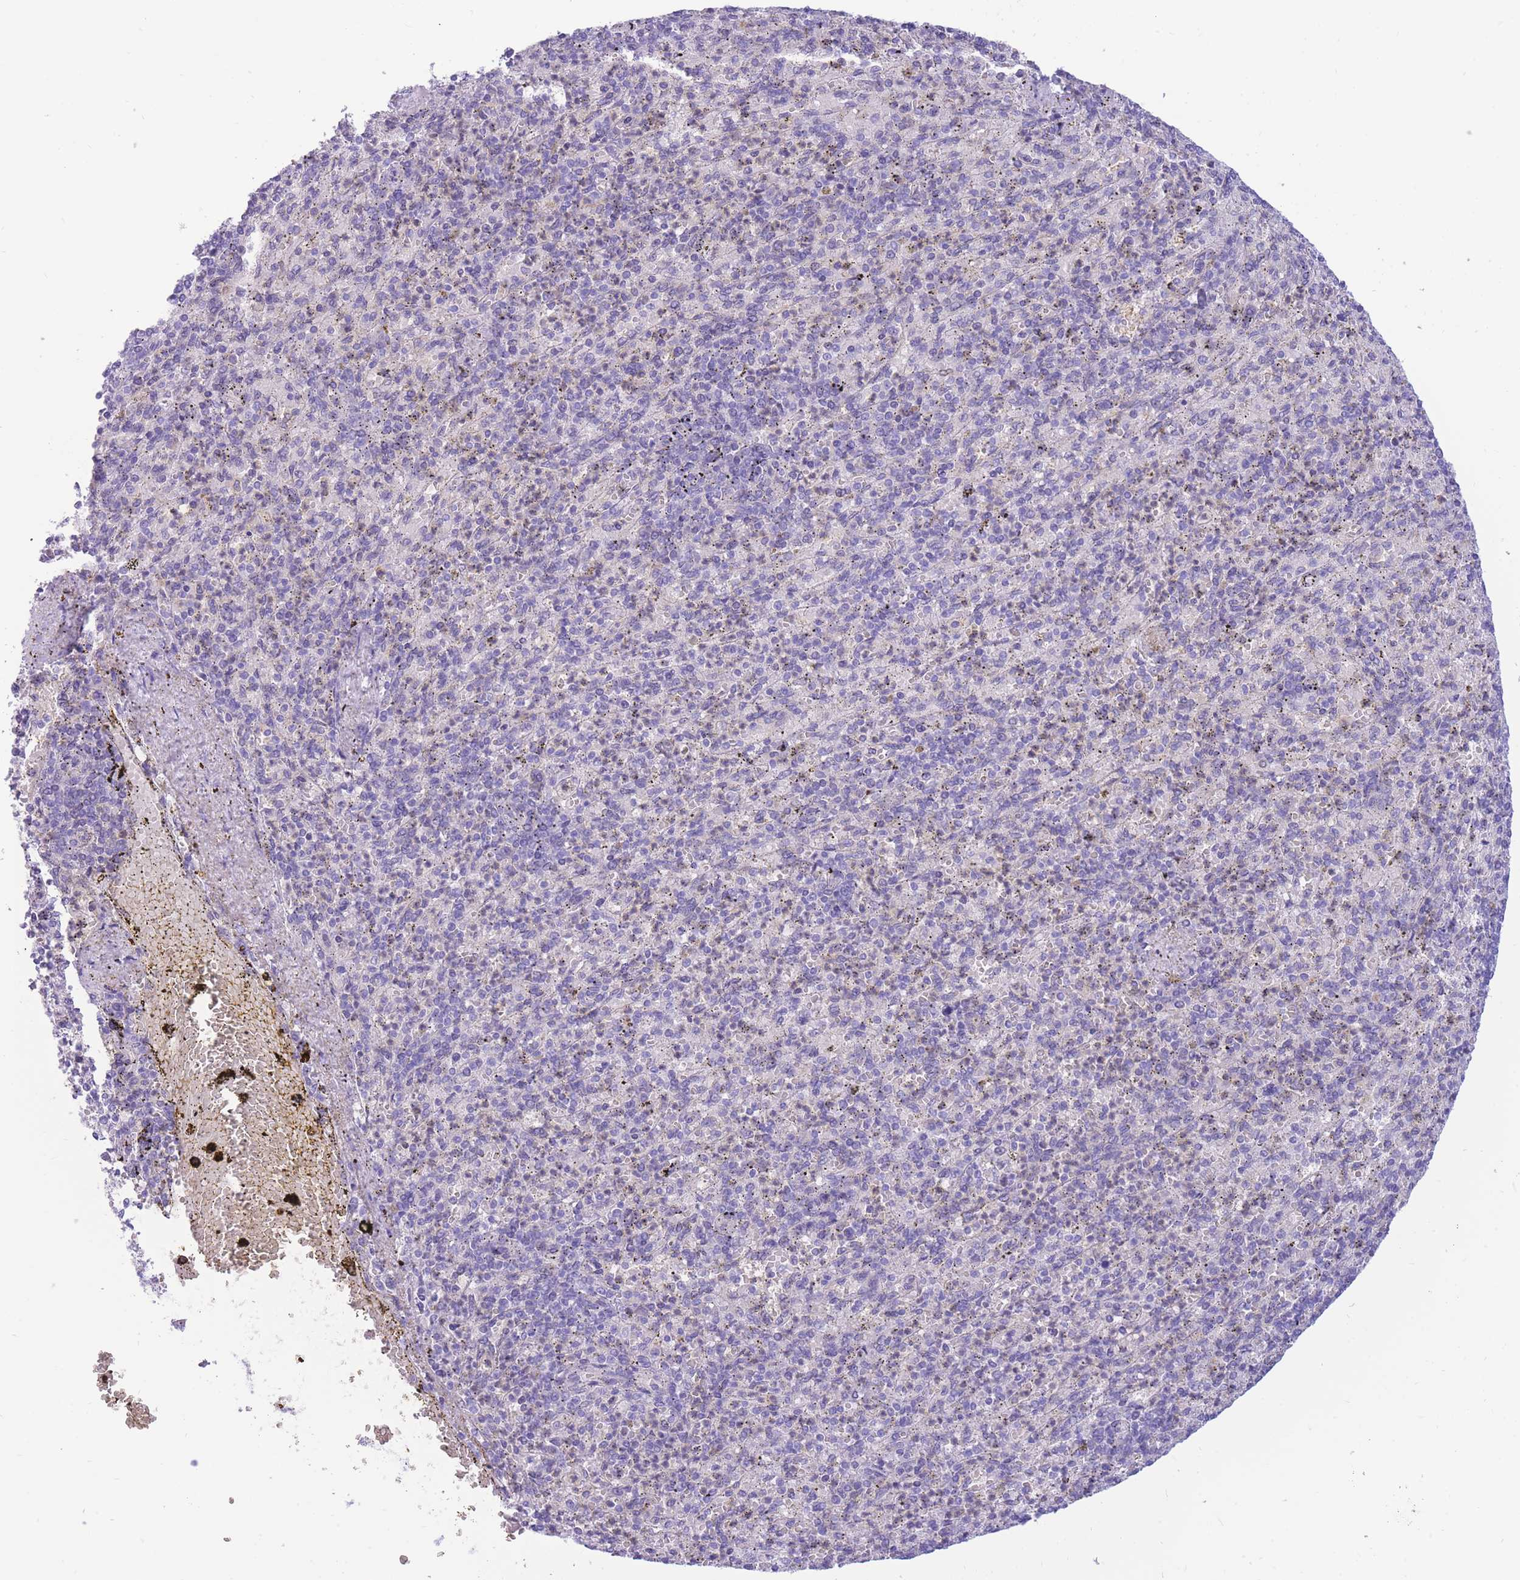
{"staining": {"intensity": "weak", "quantity": "<25%", "location": "cytoplasmic/membranous"}, "tissue": "spleen", "cell_type": "Cells in red pulp", "image_type": "normal", "snomed": [{"axis": "morphology", "description": "Normal tissue, NOS"}, {"axis": "topography", "description": "Spleen"}], "caption": "Immunohistochemical staining of benign human spleen demonstrates no significant positivity in cells in red pulp. The staining was performed using DAB to visualize the protein expression in brown, while the nuclei were stained in blue with hematoxylin (Magnification: 20x).", "gene": "SULT1A1", "patient": {"sex": "female", "age": 74}}